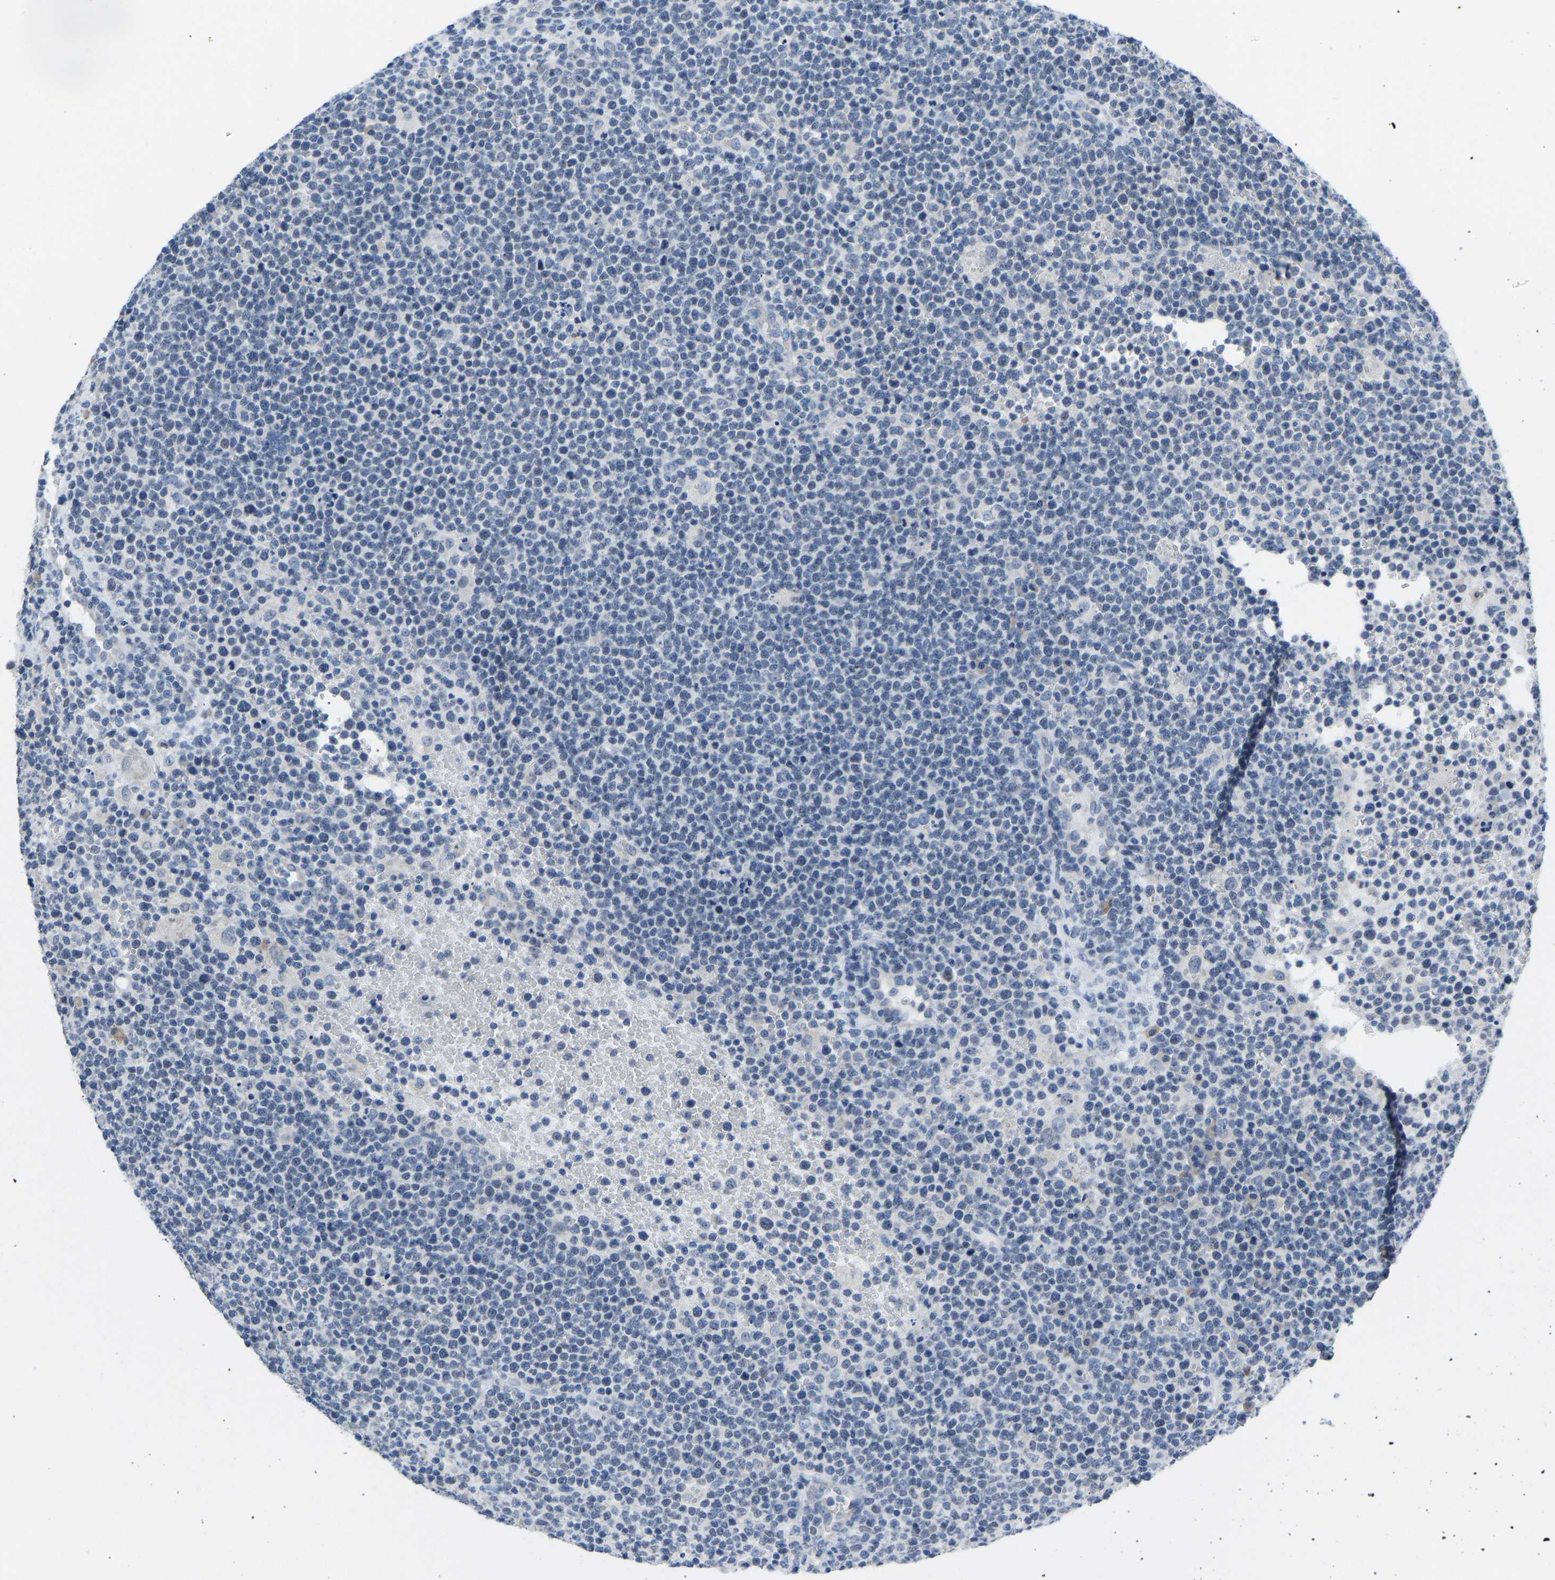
{"staining": {"intensity": "negative", "quantity": "none", "location": "none"}, "tissue": "lymphoma", "cell_type": "Tumor cells", "image_type": "cancer", "snomed": [{"axis": "morphology", "description": "Malignant lymphoma, non-Hodgkin's type, High grade"}, {"axis": "topography", "description": "Lymph node"}], "caption": "An IHC image of lymphoma is shown. There is no staining in tumor cells of lymphoma.", "gene": "VRK1", "patient": {"sex": "male", "age": 61}}